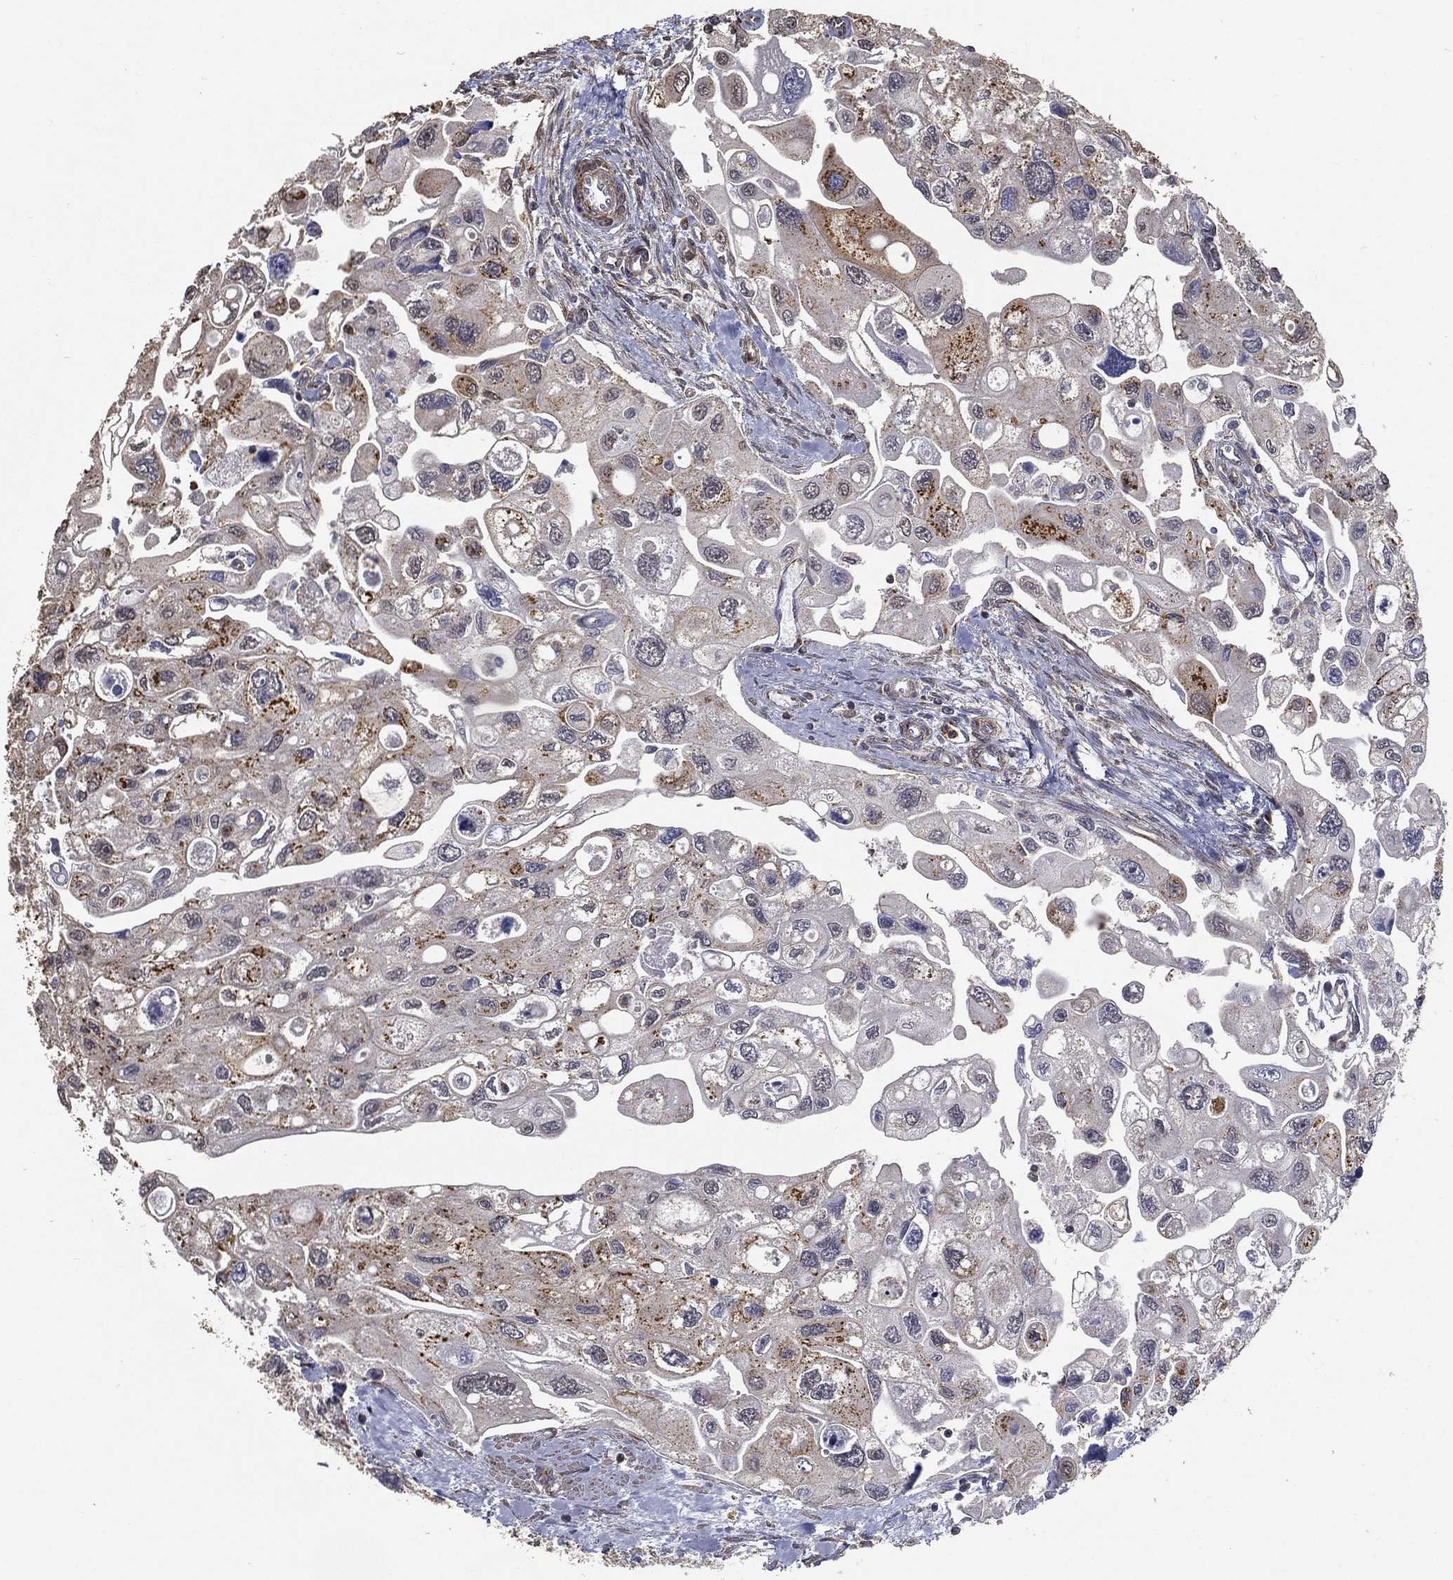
{"staining": {"intensity": "moderate", "quantity": "<25%", "location": "cytoplasmic/membranous"}, "tissue": "urothelial cancer", "cell_type": "Tumor cells", "image_type": "cancer", "snomed": [{"axis": "morphology", "description": "Urothelial carcinoma, High grade"}, {"axis": "topography", "description": "Urinary bladder"}], "caption": "Immunohistochemistry (IHC) (DAB) staining of human high-grade urothelial carcinoma reveals moderate cytoplasmic/membranous protein staining in about <25% of tumor cells.", "gene": "GPR183", "patient": {"sex": "male", "age": 59}}